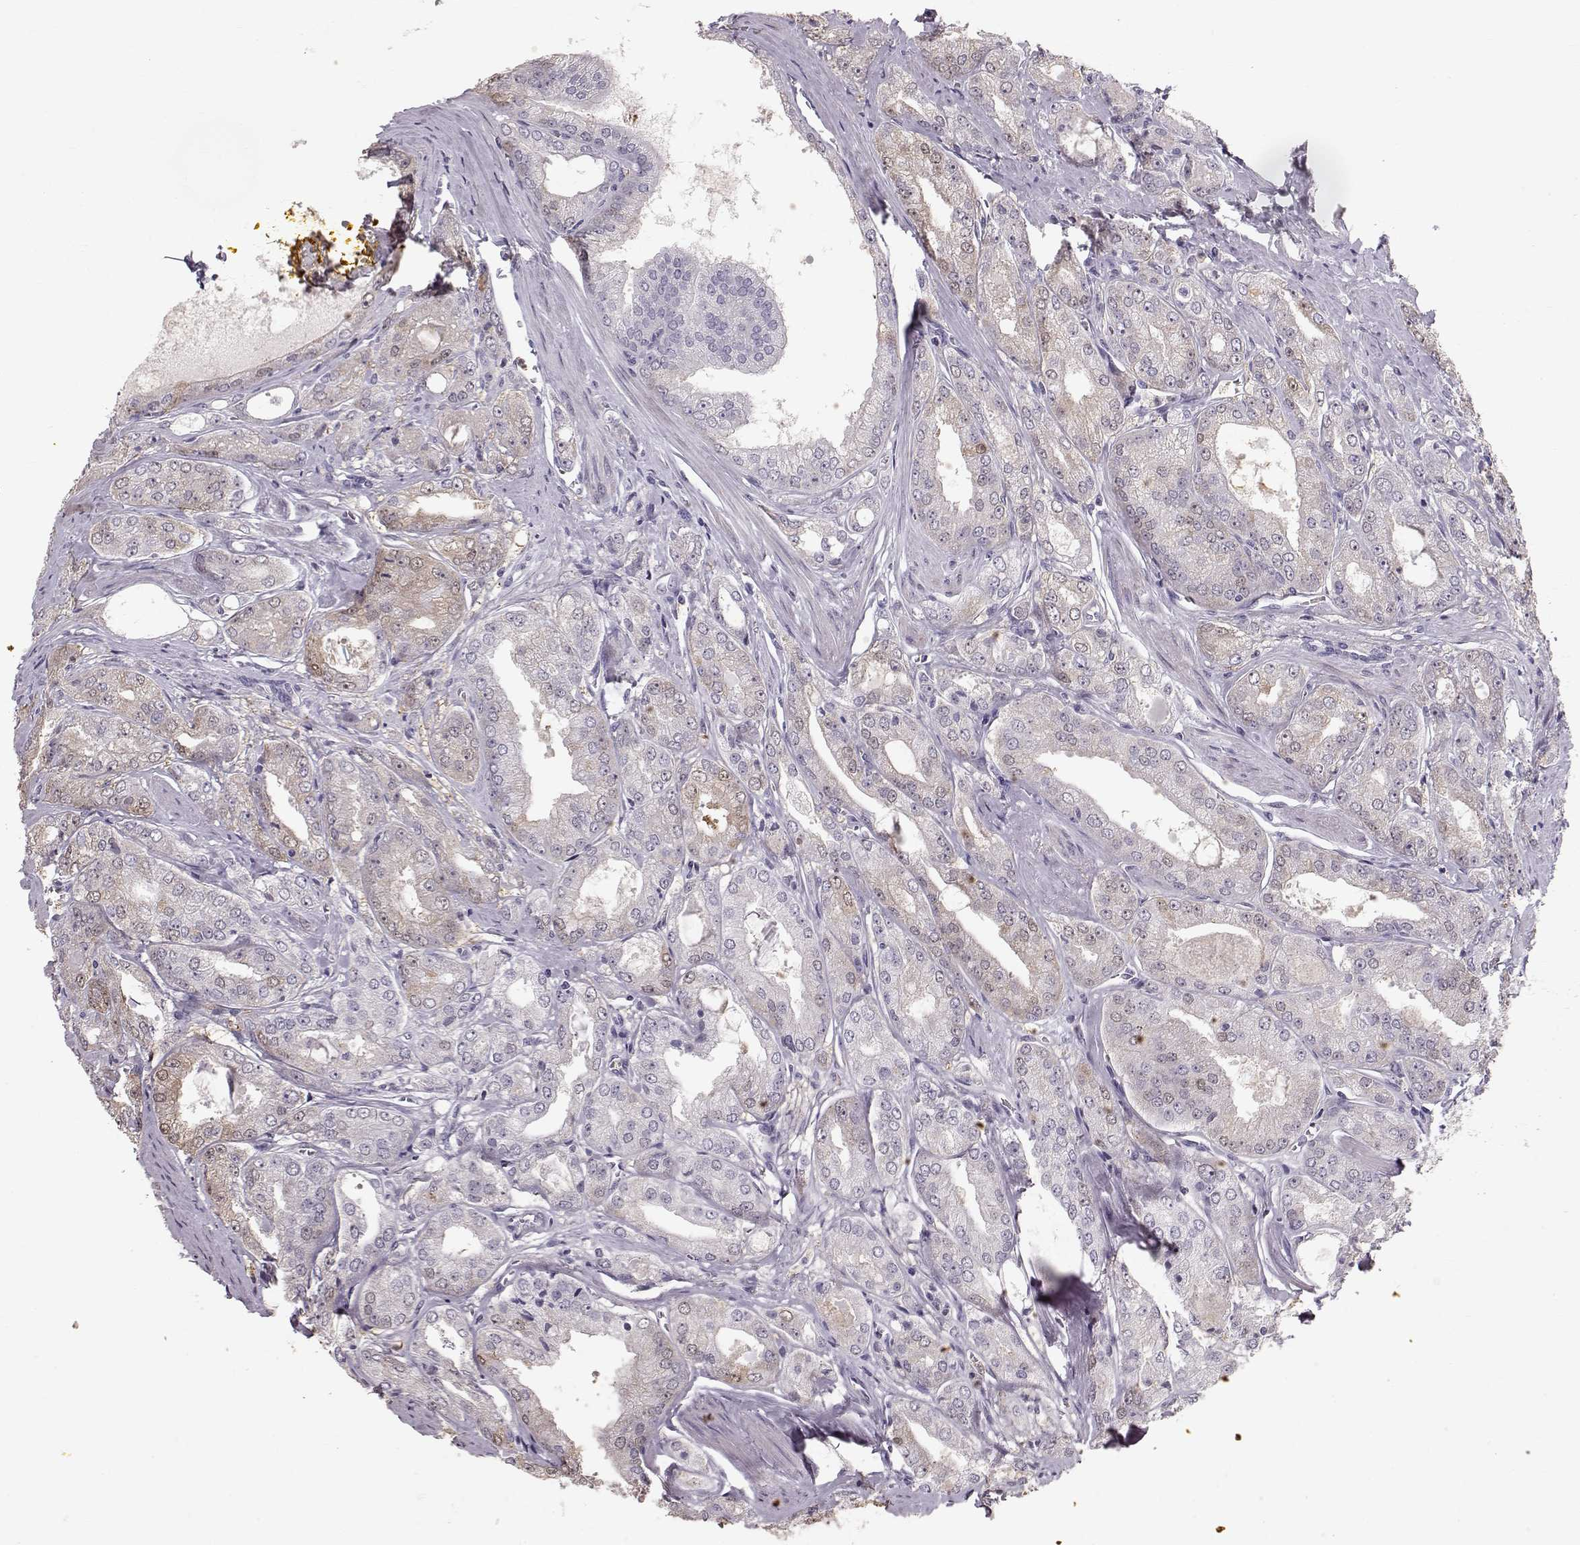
{"staining": {"intensity": "weak", "quantity": "<25%", "location": "cytoplasmic/membranous"}, "tissue": "prostate cancer", "cell_type": "Tumor cells", "image_type": "cancer", "snomed": [{"axis": "morphology", "description": "Adenocarcinoma, NOS"}, {"axis": "morphology", "description": "Adenocarcinoma, High grade"}, {"axis": "topography", "description": "Prostate"}], "caption": "A high-resolution micrograph shows immunohistochemistry staining of adenocarcinoma (prostate), which displays no significant positivity in tumor cells.", "gene": "POU1F1", "patient": {"sex": "male", "age": 70}}